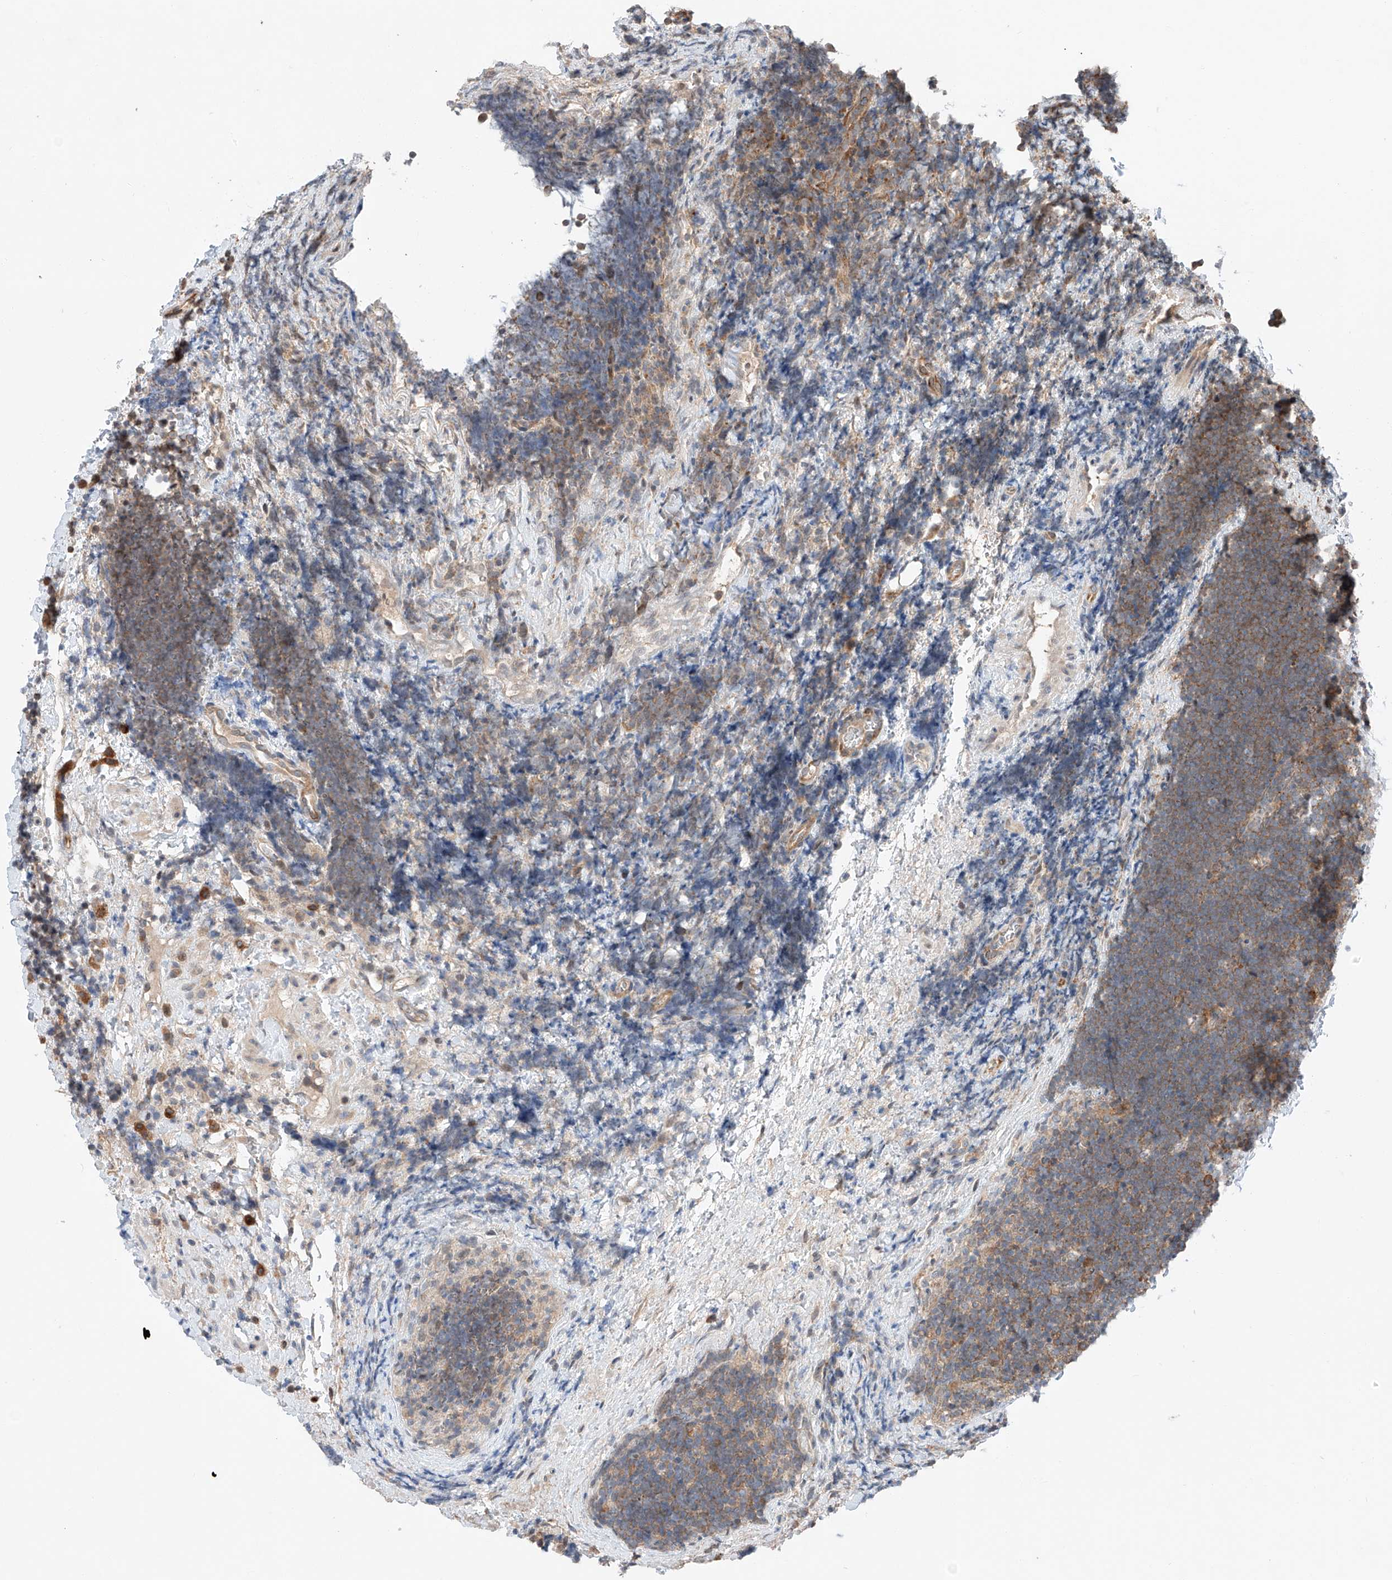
{"staining": {"intensity": "moderate", "quantity": "25%-75%", "location": "cytoplasmic/membranous"}, "tissue": "lymphoma", "cell_type": "Tumor cells", "image_type": "cancer", "snomed": [{"axis": "morphology", "description": "Malignant lymphoma, non-Hodgkin's type, High grade"}, {"axis": "topography", "description": "Lymph node"}], "caption": "Protein analysis of high-grade malignant lymphoma, non-Hodgkin's type tissue shows moderate cytoplasmic/membranous expression in about 25%-75% of tumor cells.", "gene": "RUSC1", "patient": {"sex": "male", "age": 13}}